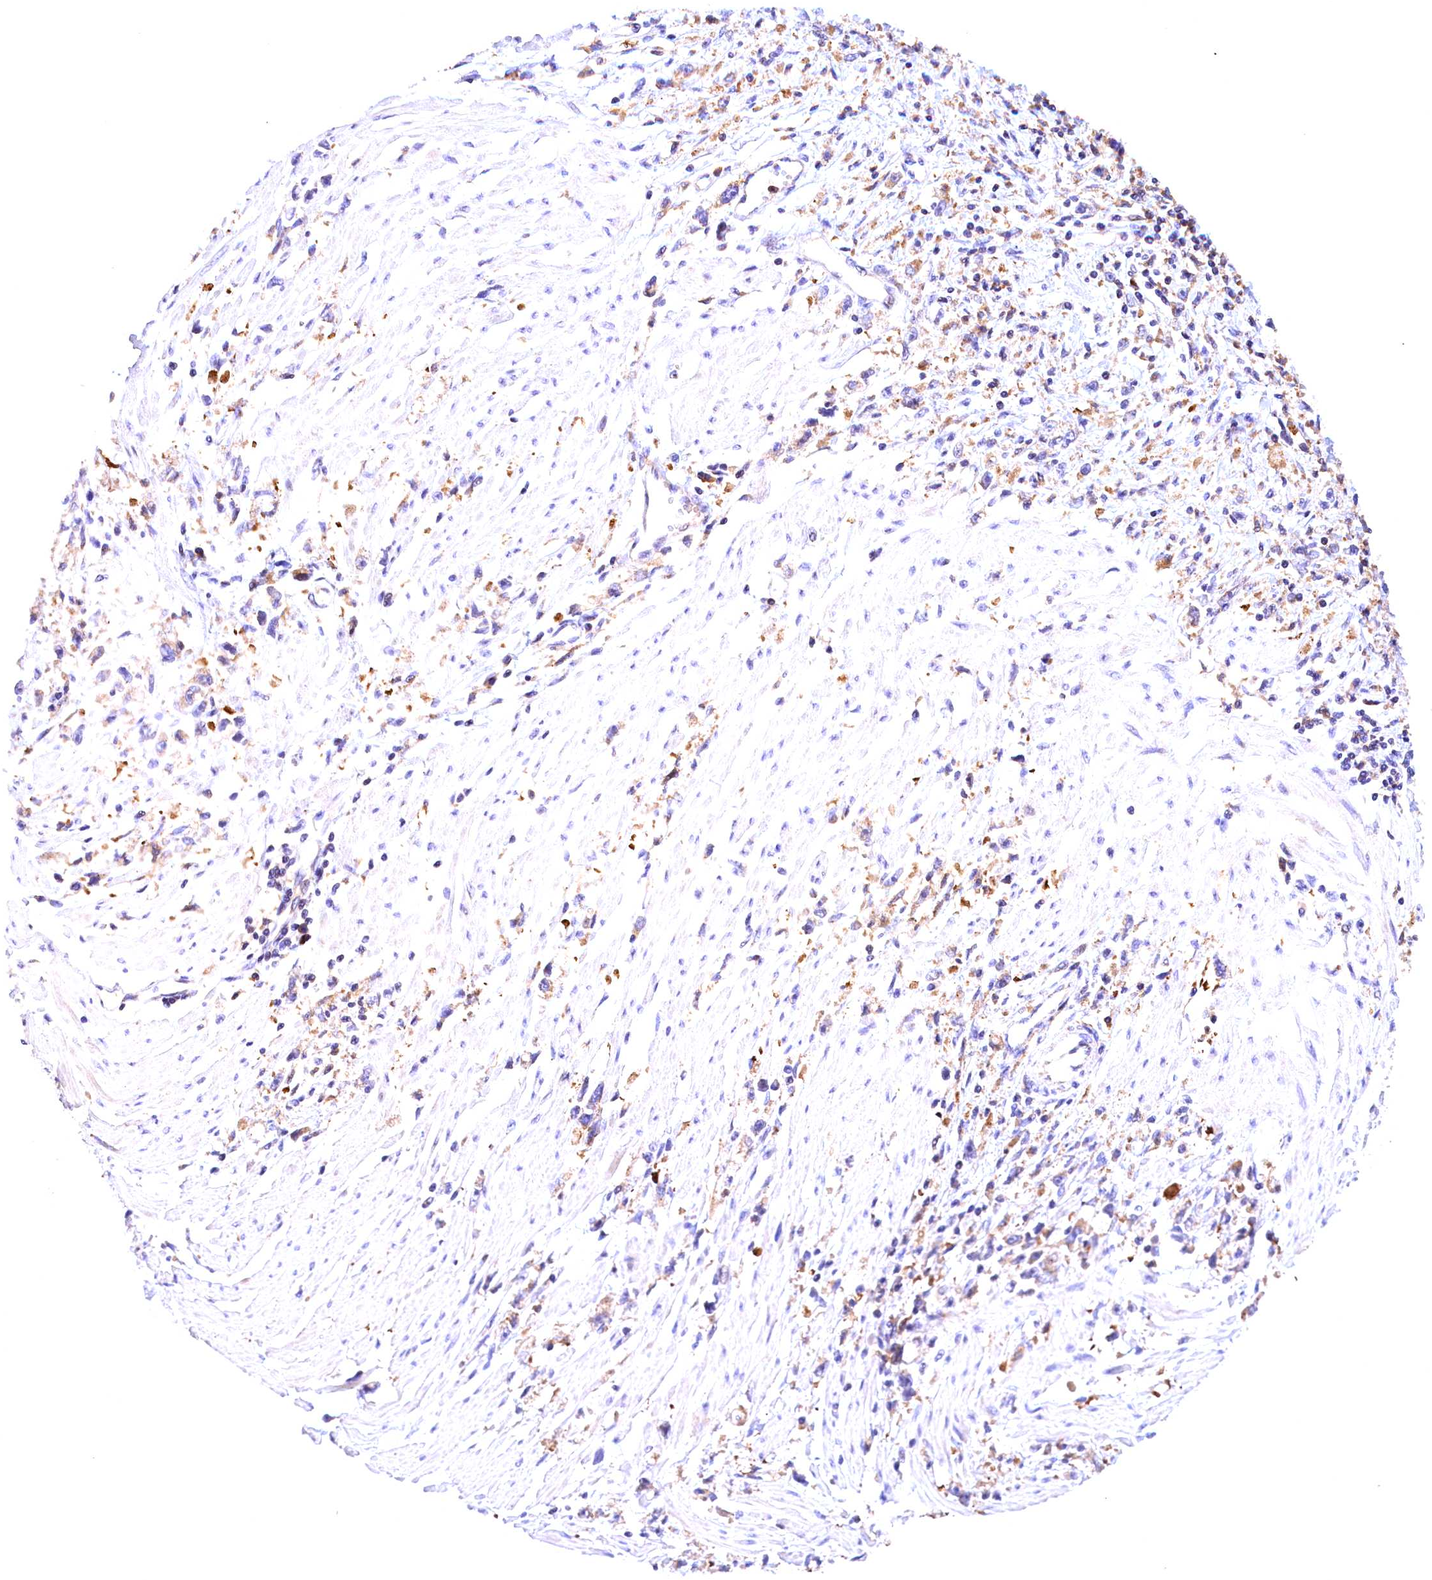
{"staining": {"intensity": "moderate", "quantity": "<25%", "location": "cytoplasmic/membranous"}, "tissue": "stomach cancer", "cell_type": "Tumor cells", "image_type": "cancer", "snomed": [{"axis": "morphology", "description": "Adenocarcinoma, NOS"}, {"axis": "topography", "description": "Stomach"}], "caption": "IHC micrograph of stomach cancer (adenocarcinoma) stained for a protein (brown), which reveals low levels of moderate cytoplasmic/membranous staining in about <25% of tumor cells.", "gene": "NAIP", "patient": {"sex": "female", "age": 59}}